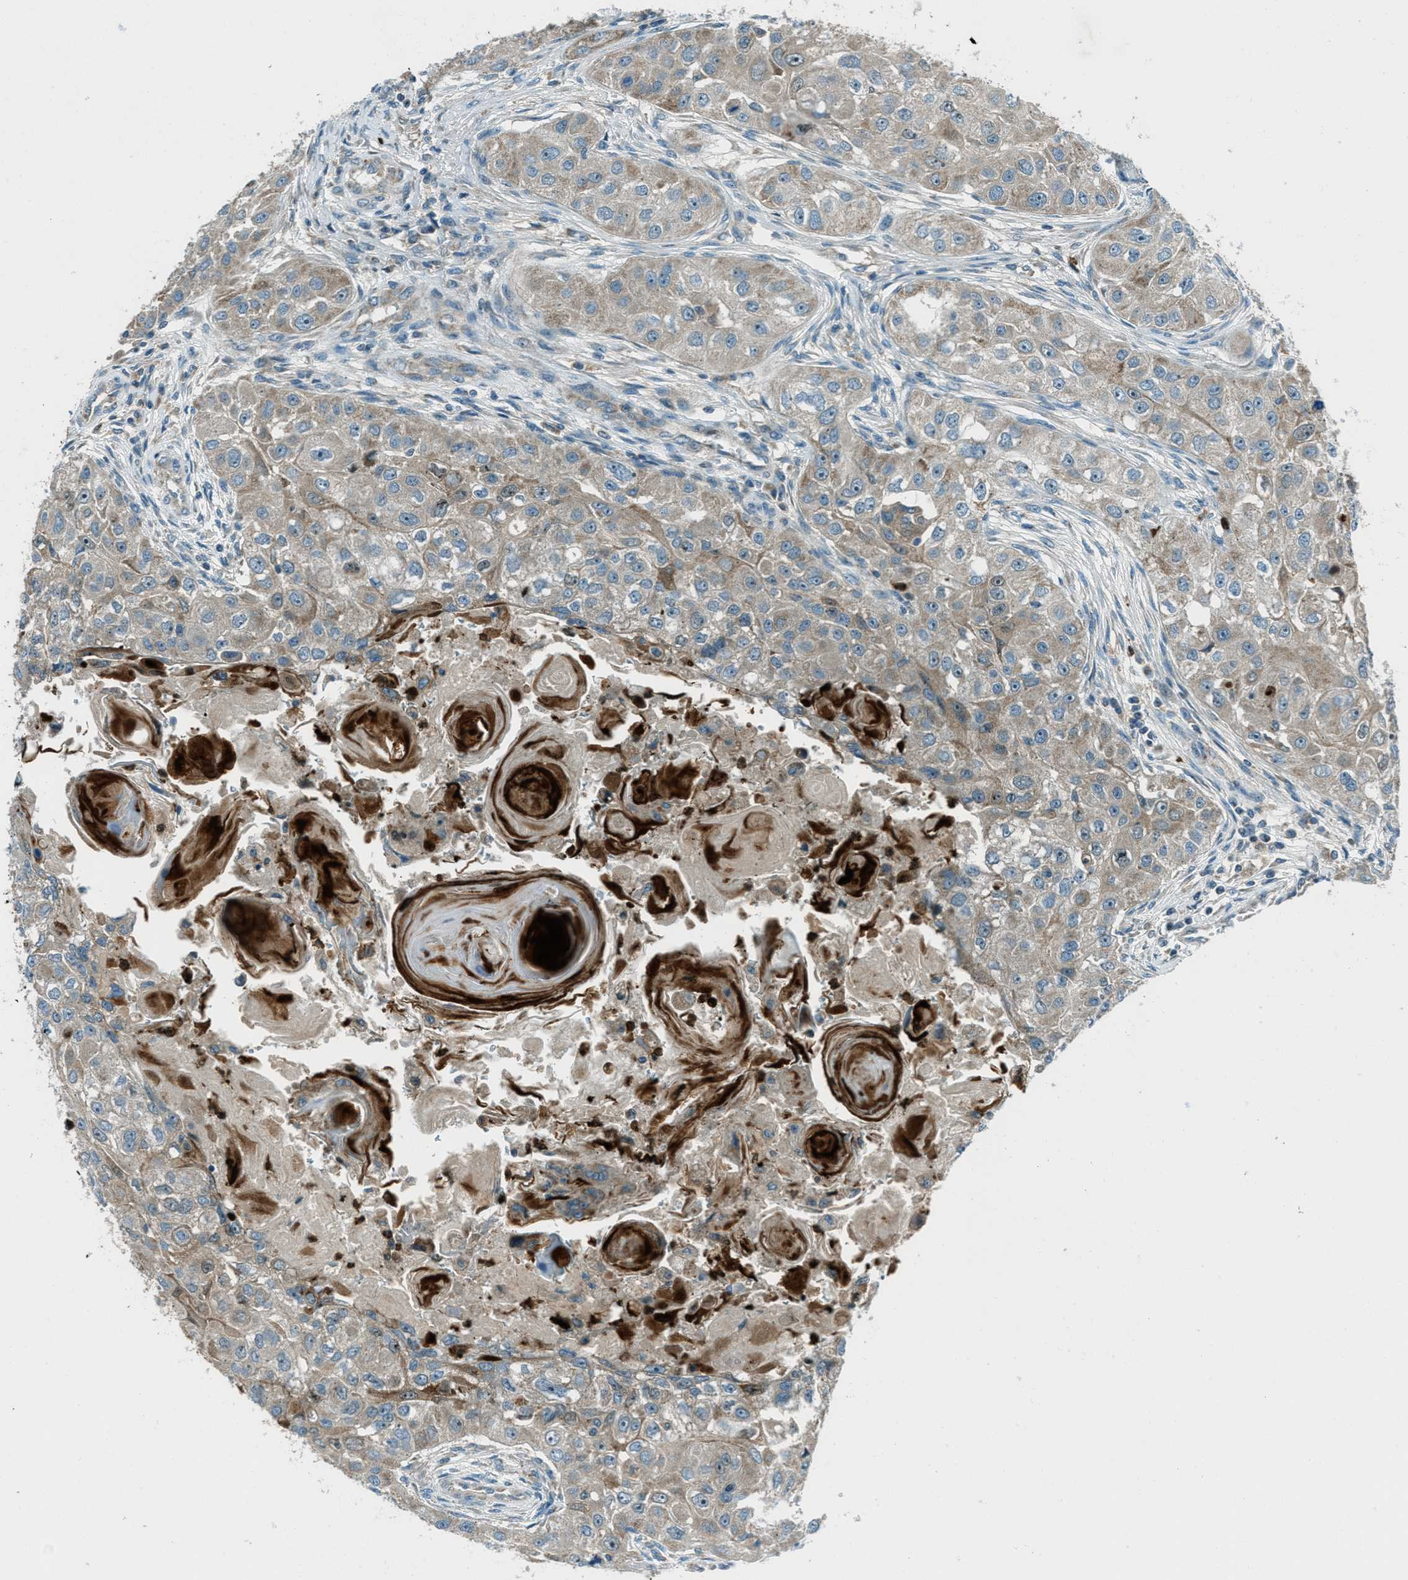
{"staining": {"intensity": "weak", "quantity": ">75%", "location": "cytoplasmic/membranous"}, "tissue": "head and neck cancer", "cell_type": "Tumor cells", "image_type": "cancer", "snomed": [{"axis": "morphology", "description": "Normal tissue, NOS"}, {"axis": "morphology", "description": "Squamous cell carcinoma, NOS"}, {"axis": "topography", "description": "Skeletal muscle"}, {"axis": "topography", "description": "Head-Neck"}], "caption": "This is a histology image of immunohistochemistry (IHC) staining of squamous cell carcinoma (head and neck), which shows weak expression in the cytoplasmic/membranous of tumor cells.", "gene": "FAR1", "patient": {"sex": "male", "age": 51}}